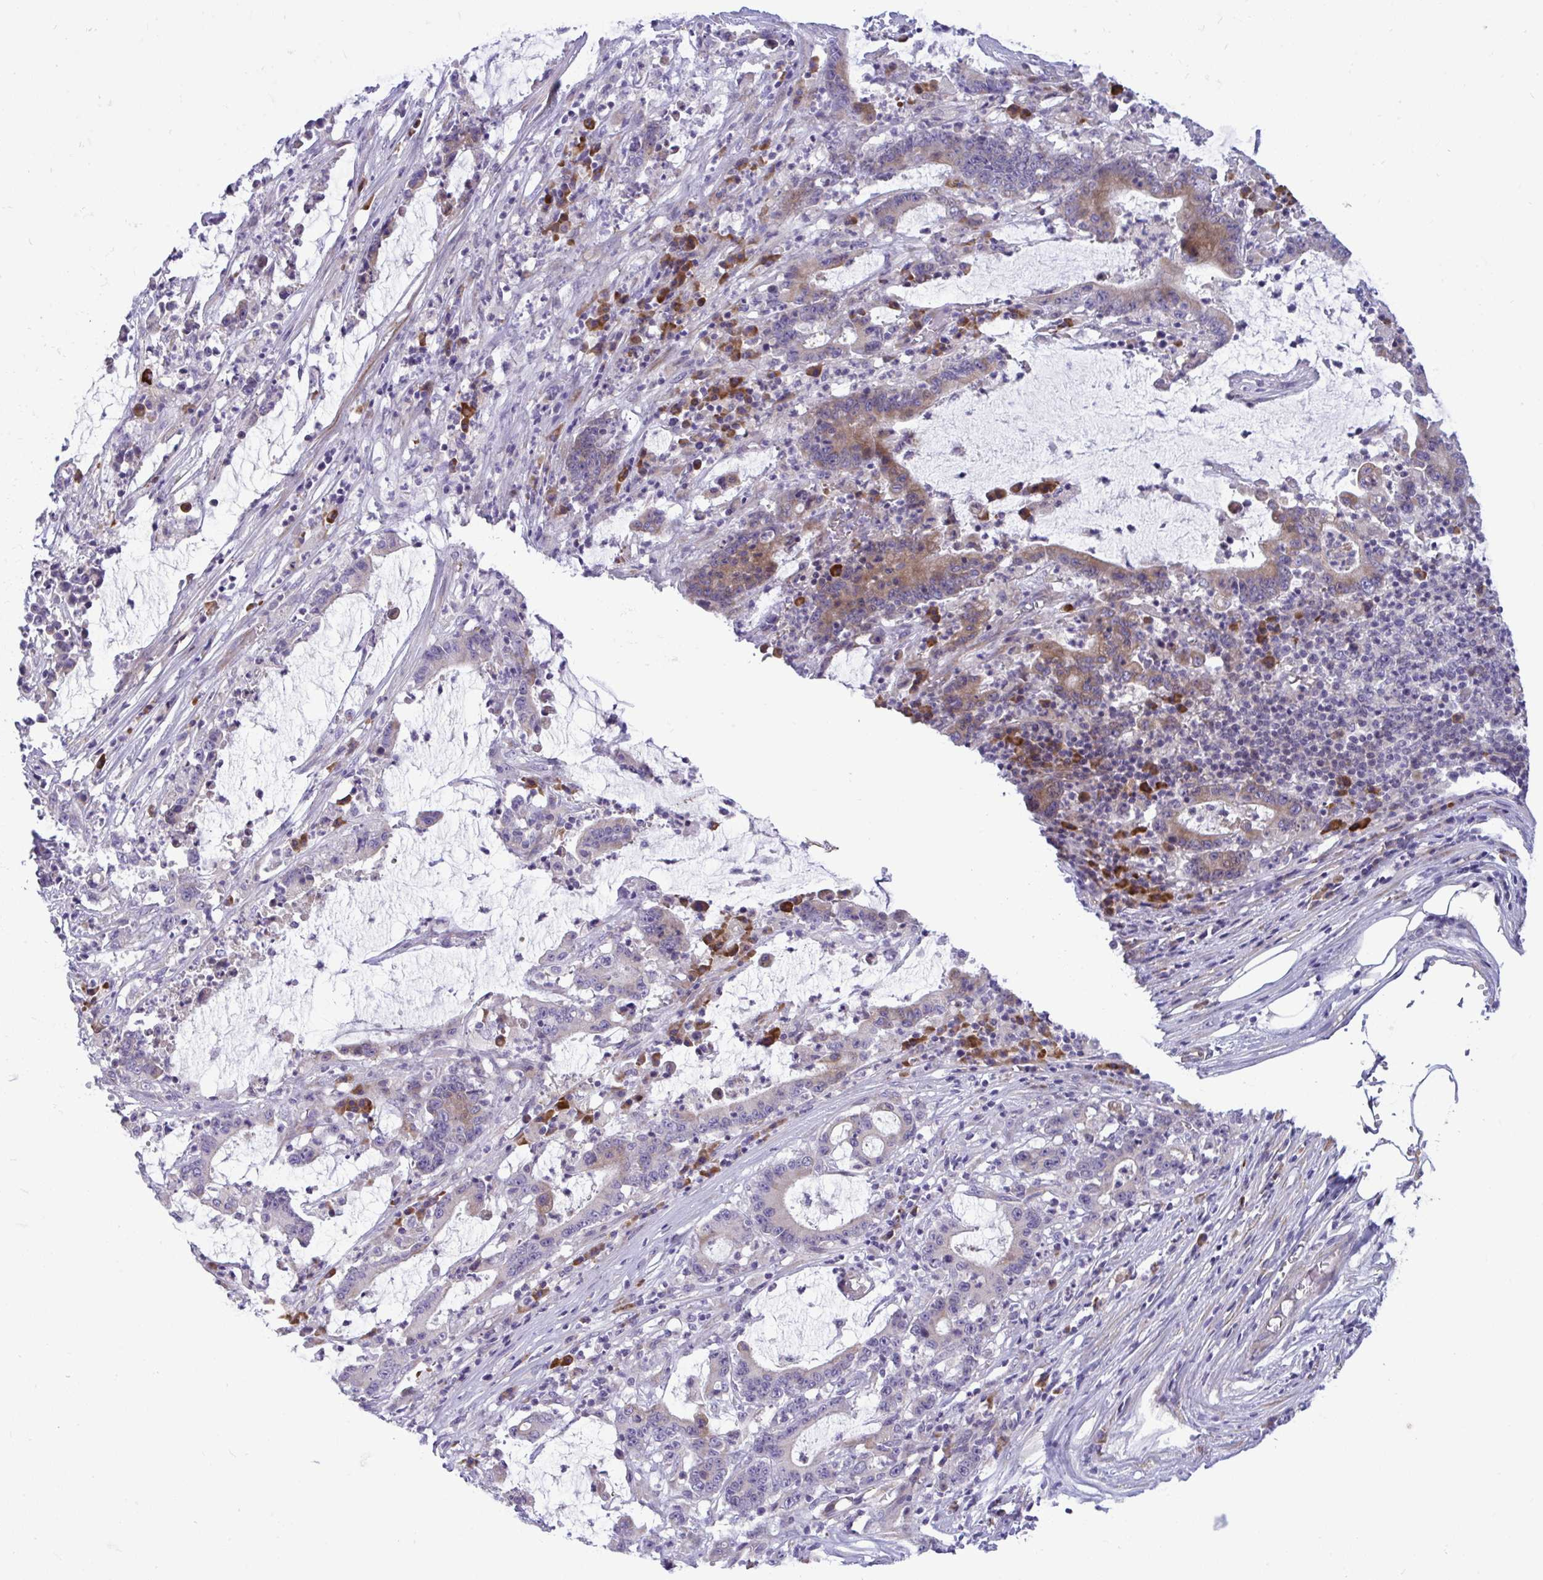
{"staining": {"intensity": "moderate", "quantity": "<25%", "location": "cytoplasmic/membranous"}, "tissue": "stomach cancer", "cell_type": "Tumor cells", "image_type": "cancer", "snomed": [{"axis": "morphology", "description": "Adenocarcinoma, NOS"}, {"axis": "topography", "description": "Stomach, upper"}], "caption": "High-magnification brightfield microscopy of stomach cancer stained with DAB (3,3'-diaminobenzidine) (brown) and counterstained with hematoxylin (blue). tumor cells exhibit moderate cytoplasmic/membranous positivity is identified in about<25% of cells.", "gene": "PIGZ", "patient": {"sex": "male", "age": 68}}